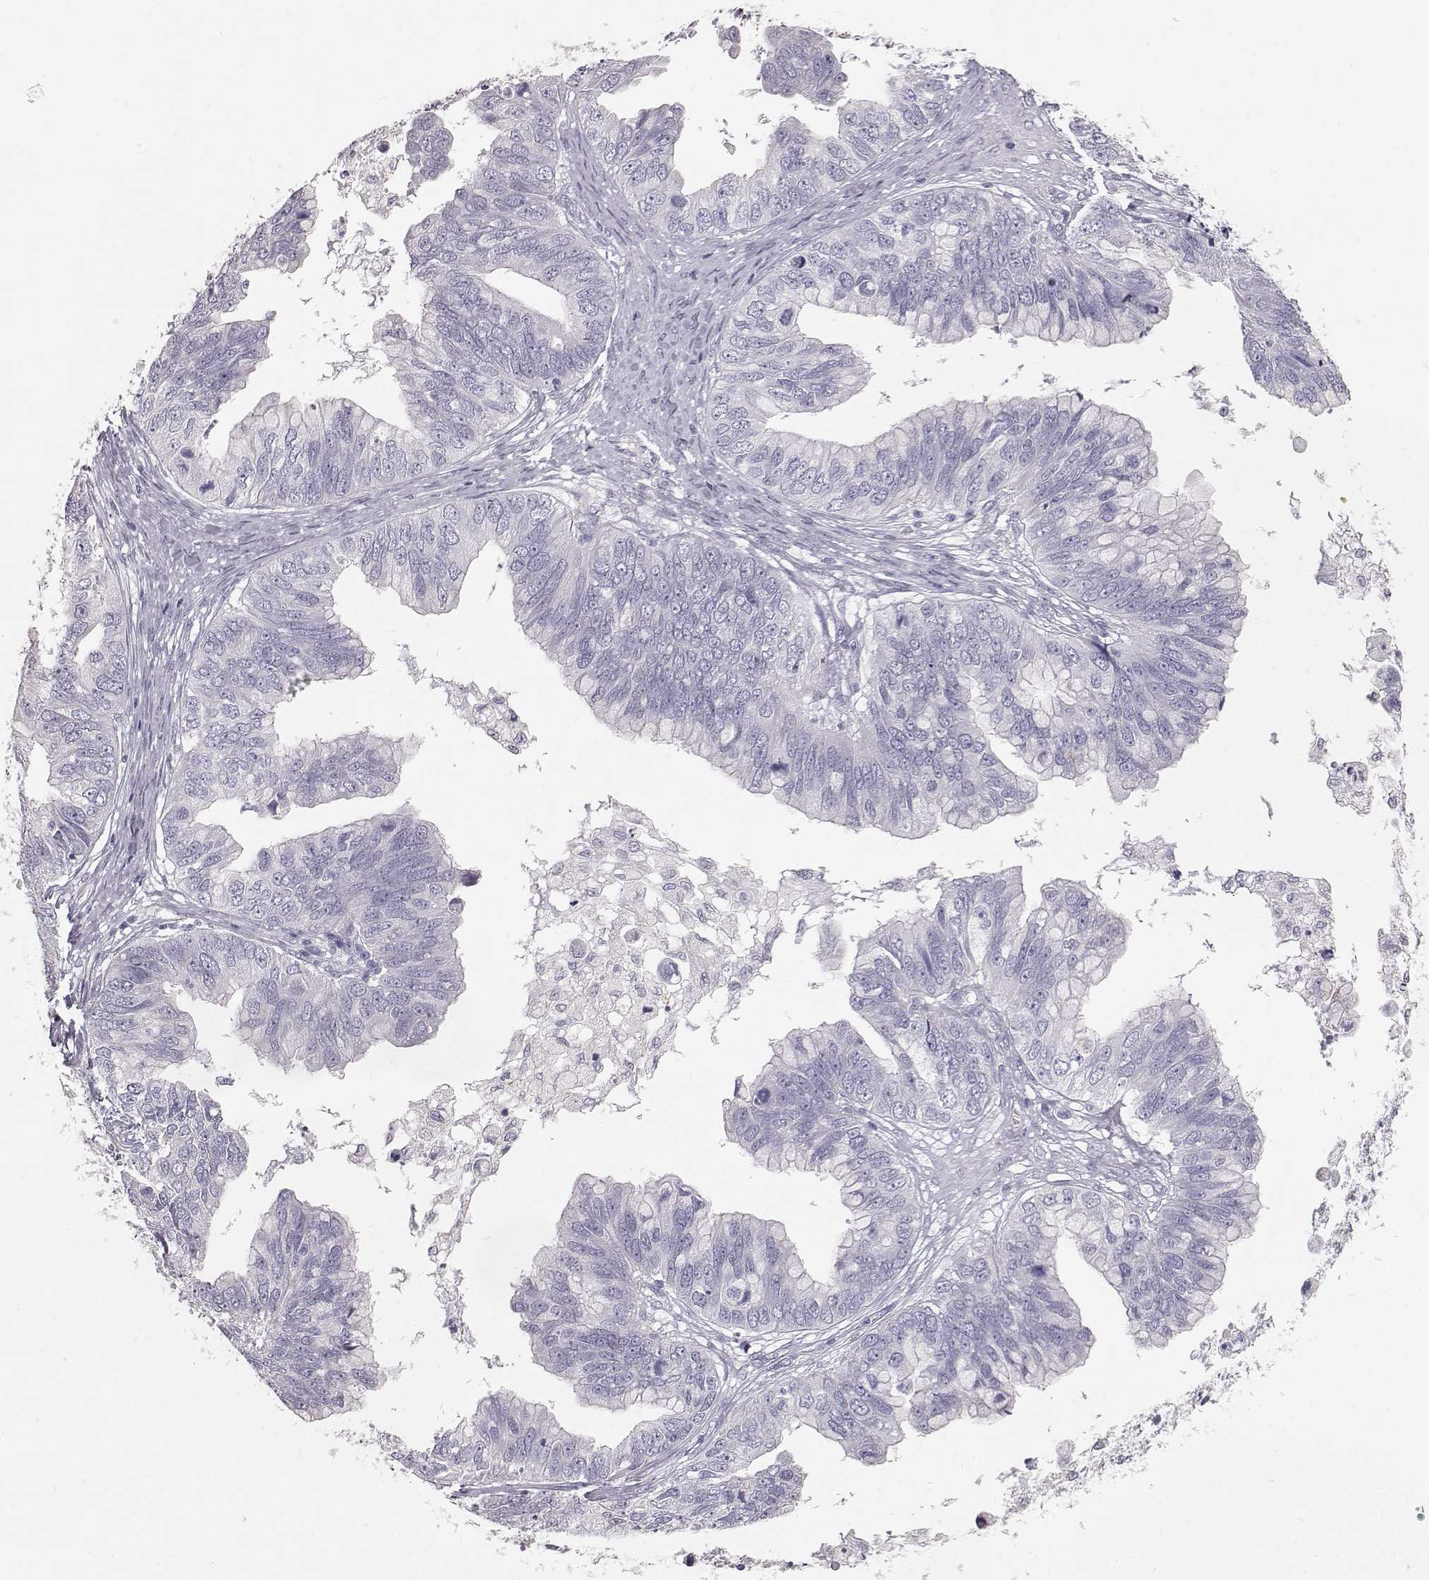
{"staining": {"intensity": "negative", "quantity": "none", "location": "none"}, "tissue": "ovarian cancer", "cell_type": "Tumor cells", "image_type": "cancer", "snomed": [{"axis": "morphology", "description": "Cystadenocarcinoma, mucinous, NOS"}, {"axis": "topography", "description": "Ovary"}], "caption": "Ovarian cancer (mucinous cystadenocarcinoma) stained for a protein using IHC reveals no staining tumor cells.", "gene": "KRT33A", "patient": {"sex": "female", "age": 76}}